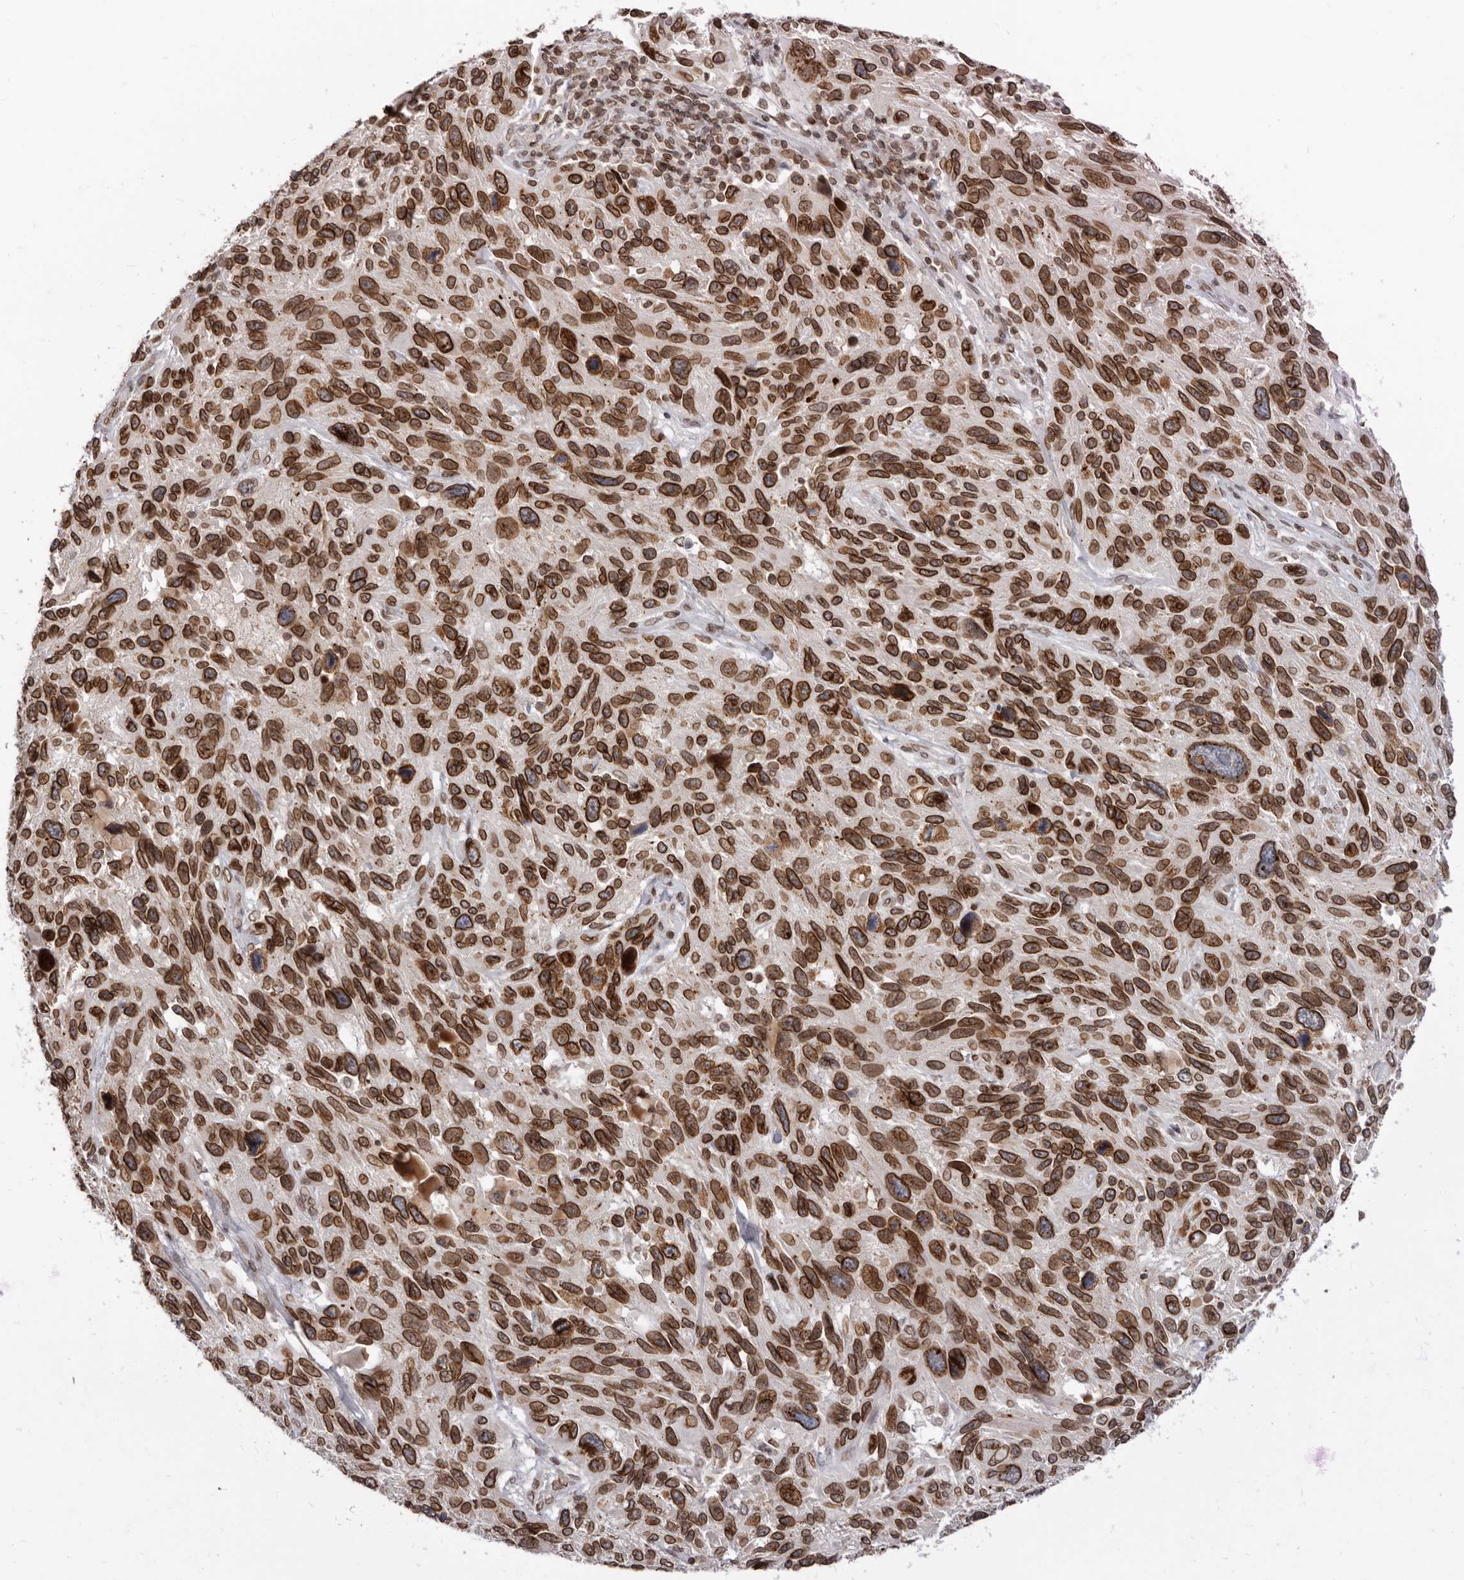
{"staining": {"intensity": "strong", "quantity": ">75%", "location": "cytoplasmic/membranous,nuclear"}, "tissue": "melanoma", "cell_type": "Tumor cells", "image_type": "cancer", "snomed": [{"axis": "morphology", "description": "Malignant melanoma, NOS"}, {"axis": "topography", "description": "Skin"}], "caption": "Melanoma tissue shows strong cytoplasmic/membranous and nuclear staining in approximately >75% of tumor cells, visualized by immunohistochemistry.", "gene": "NUP153", "patient": {"sex": "male", "age": 53}}